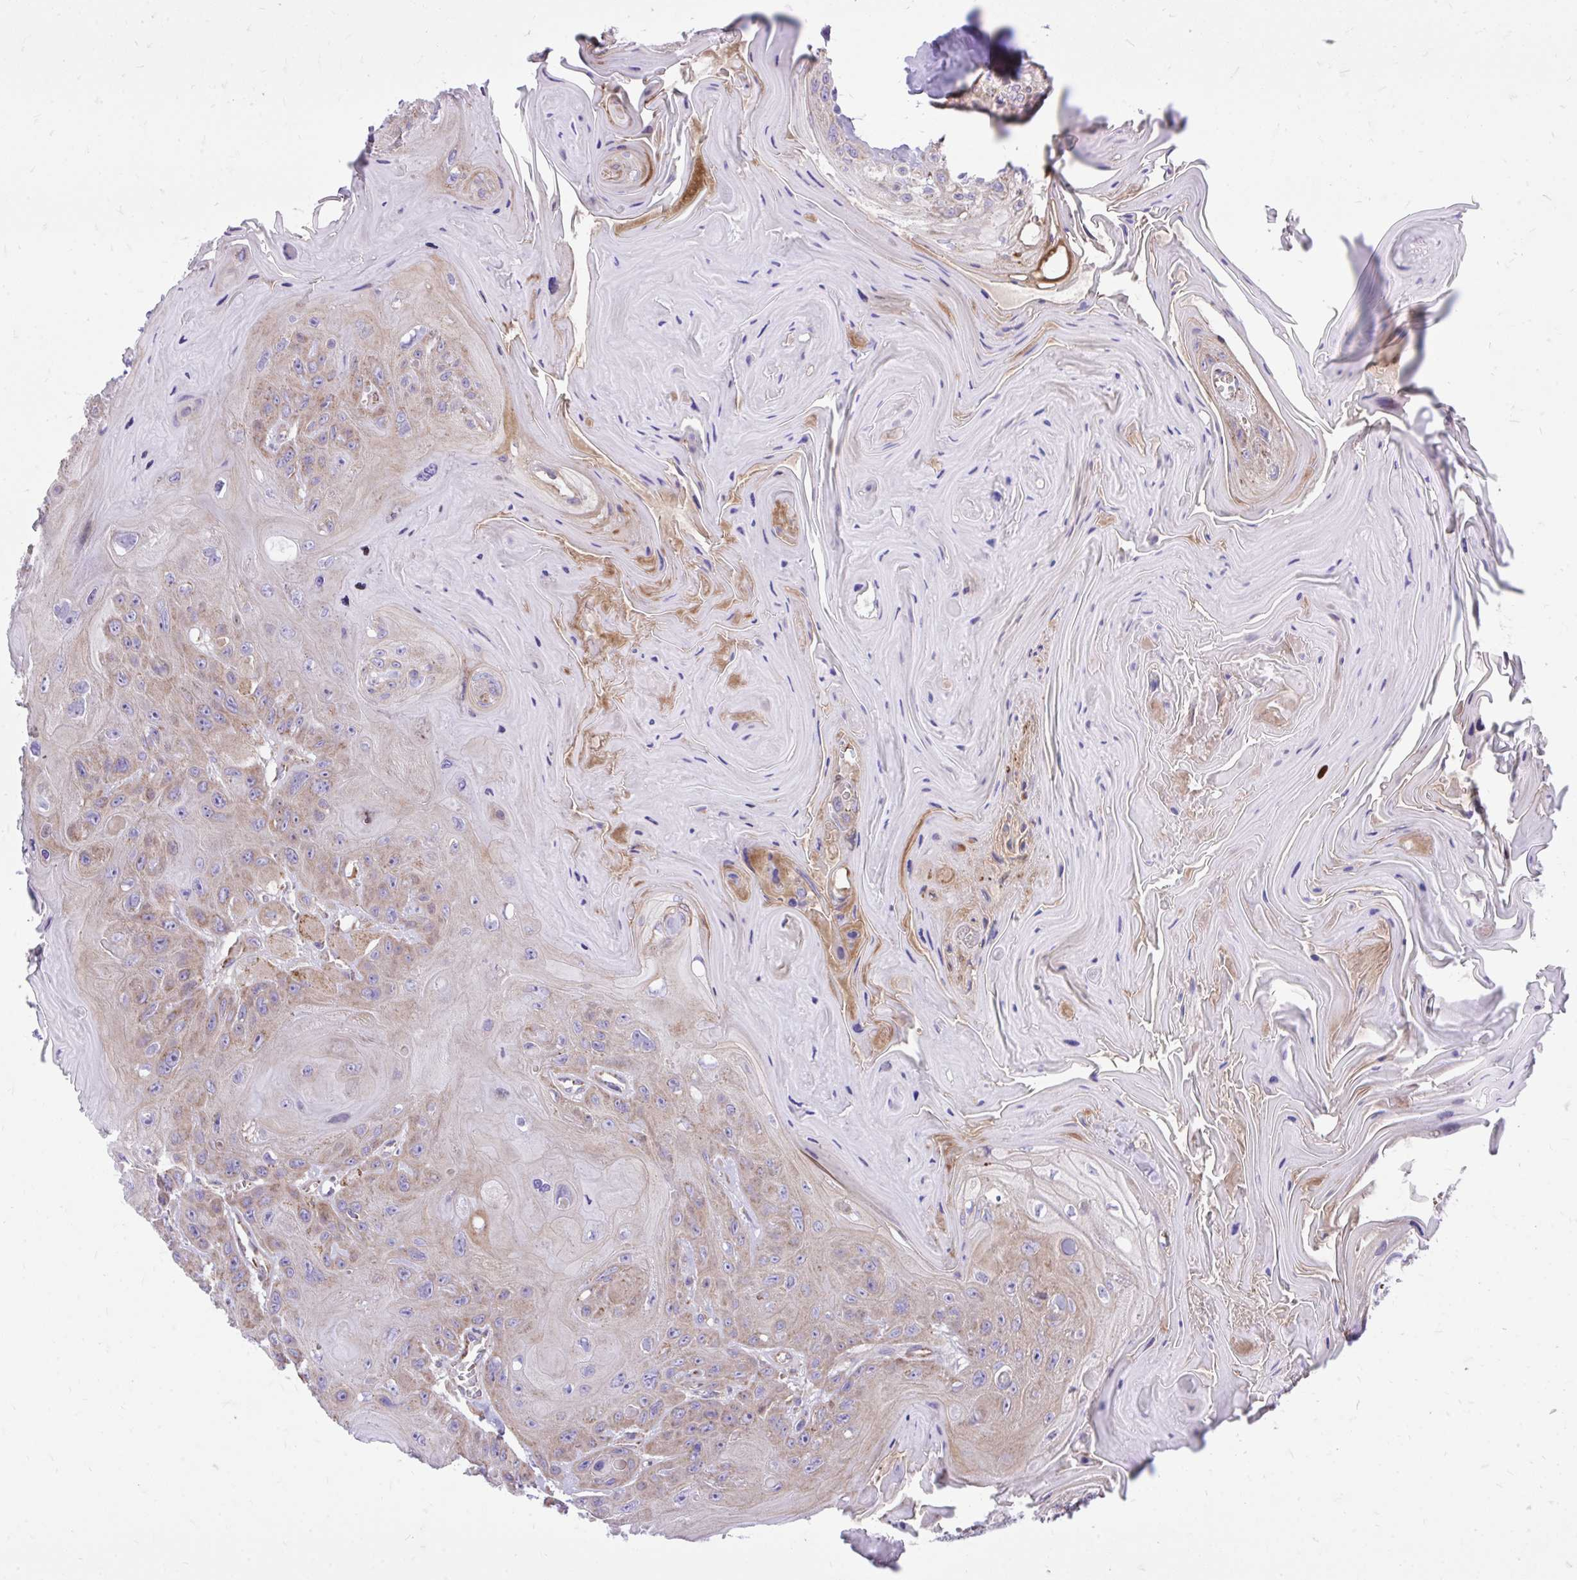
{"staining": {"intensity": "weak", "quantity": "25%-75%", "location": "cytoplasmic/membranous"}, "tissue": "head and neck cancer", "cell_type": "Tumor cells", "image_type": "cancer", "snomed": [{"axis": "morphology", "description": "Squamous cell carcinoma, NOS"}, {"axis": "topography", "description": "Head-Neck"}], "caption": "Protein expression analysis of head and neck cancer reveals weak cytoplasmic/membranous staining in about 25%-75% of tumor cells.", "gene": "ATP13A2", "patient": {"sex": "female", "age": 59}}